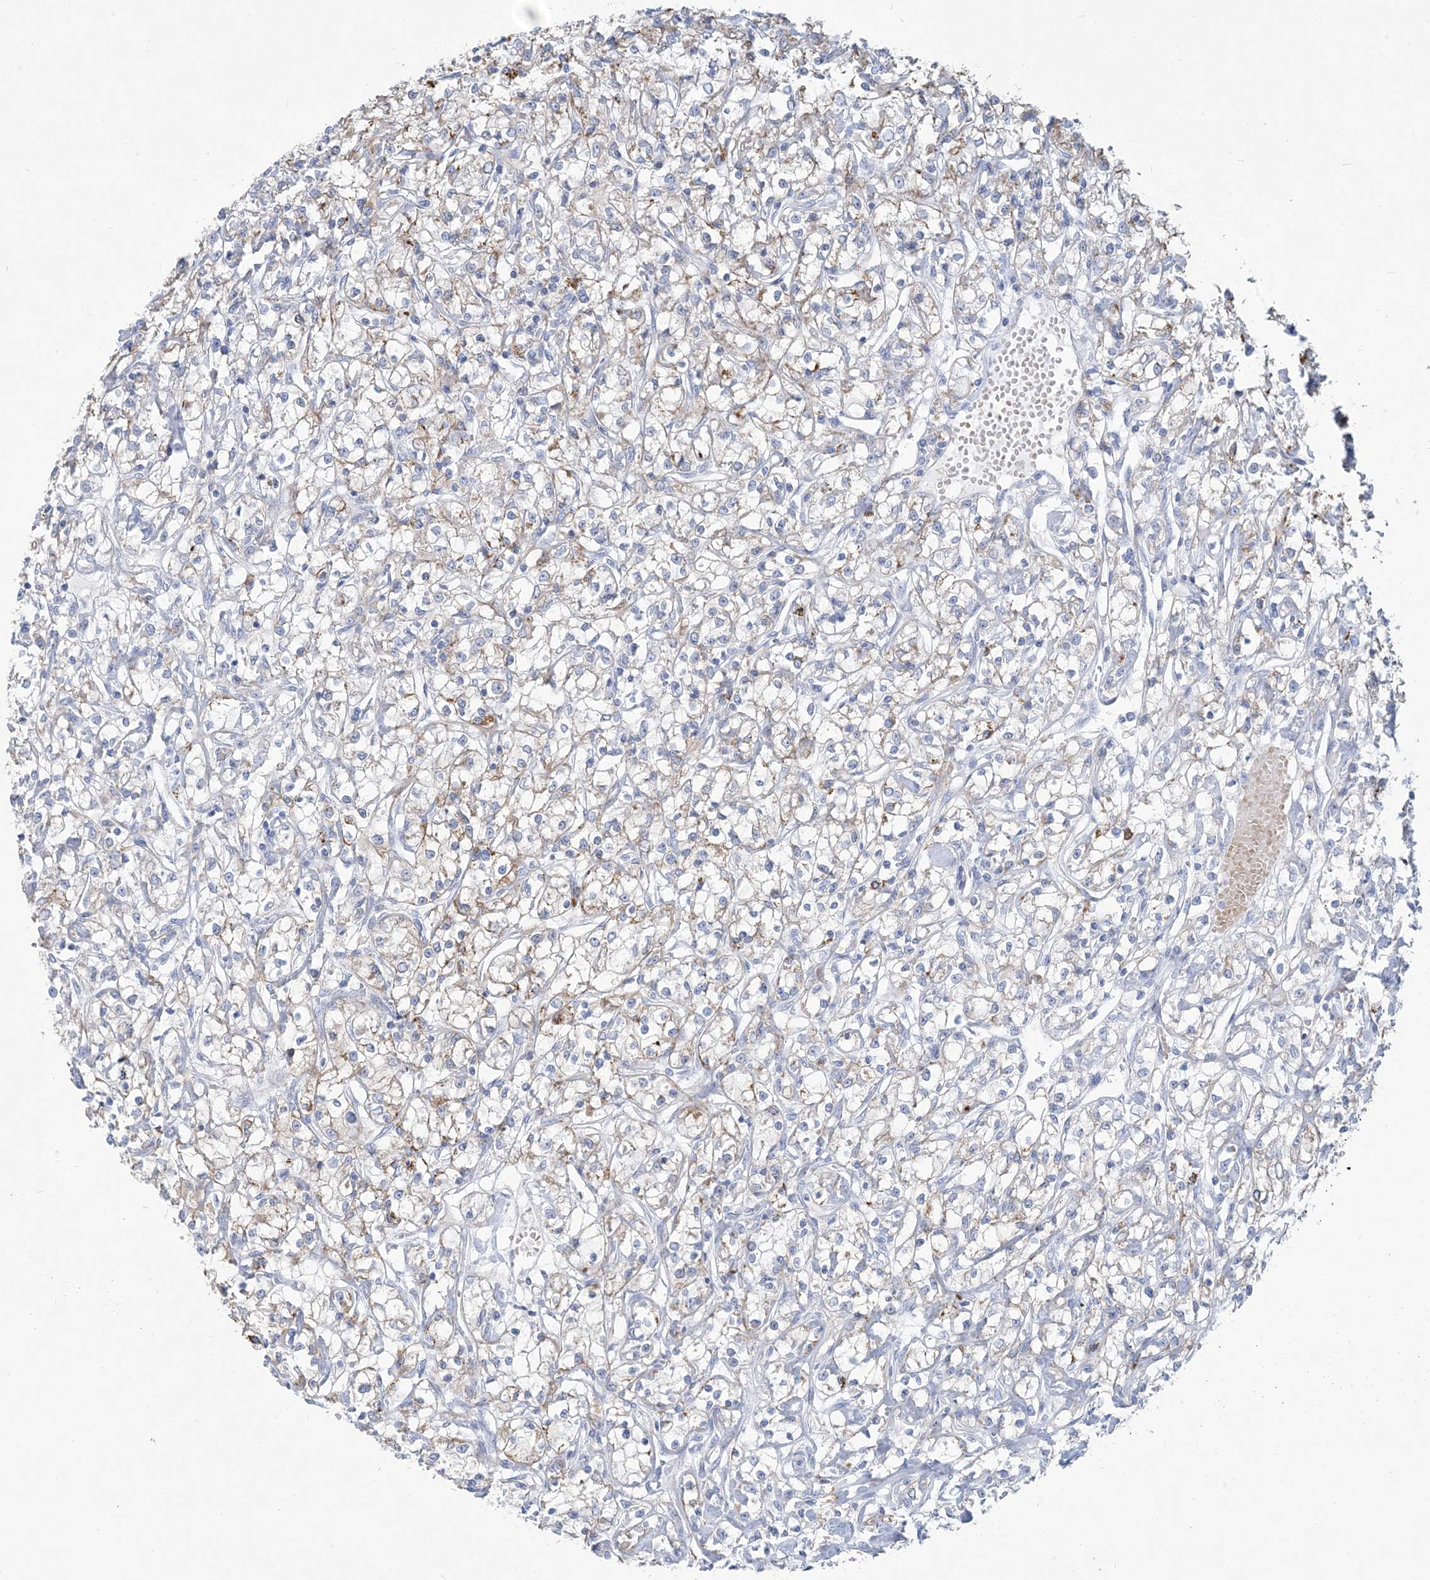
{"staining": {"intensity": "weak", "quantity": "25%-75%", "location": "cytoplasmic/membranous"}, "tissue": "renal cancer", "cell_type": "Tumor cells", "image_type": "cancer", "snomed": [{"axis": "morphology", "description": "Adenocarcinoma, NOS"}, {"axis": "topography", "description": "Kidney"}], "caption": "Immunohistochemistry (IHC) (DAB (3,3'-diaminobenzidine)) staining of renal cancer (adenocarcinoma) exhibits weak cytoplasmic/membranous protein expression in about 25%-75% of tumor cells. Using DAB (3,3'-diaminobenzidine) (brown) and hematoxylin (blue) stains, captured at high magnification using brightfield microscopy.", "gene": "MOXD1", "patient": {"sex": "female", "age": 59}}